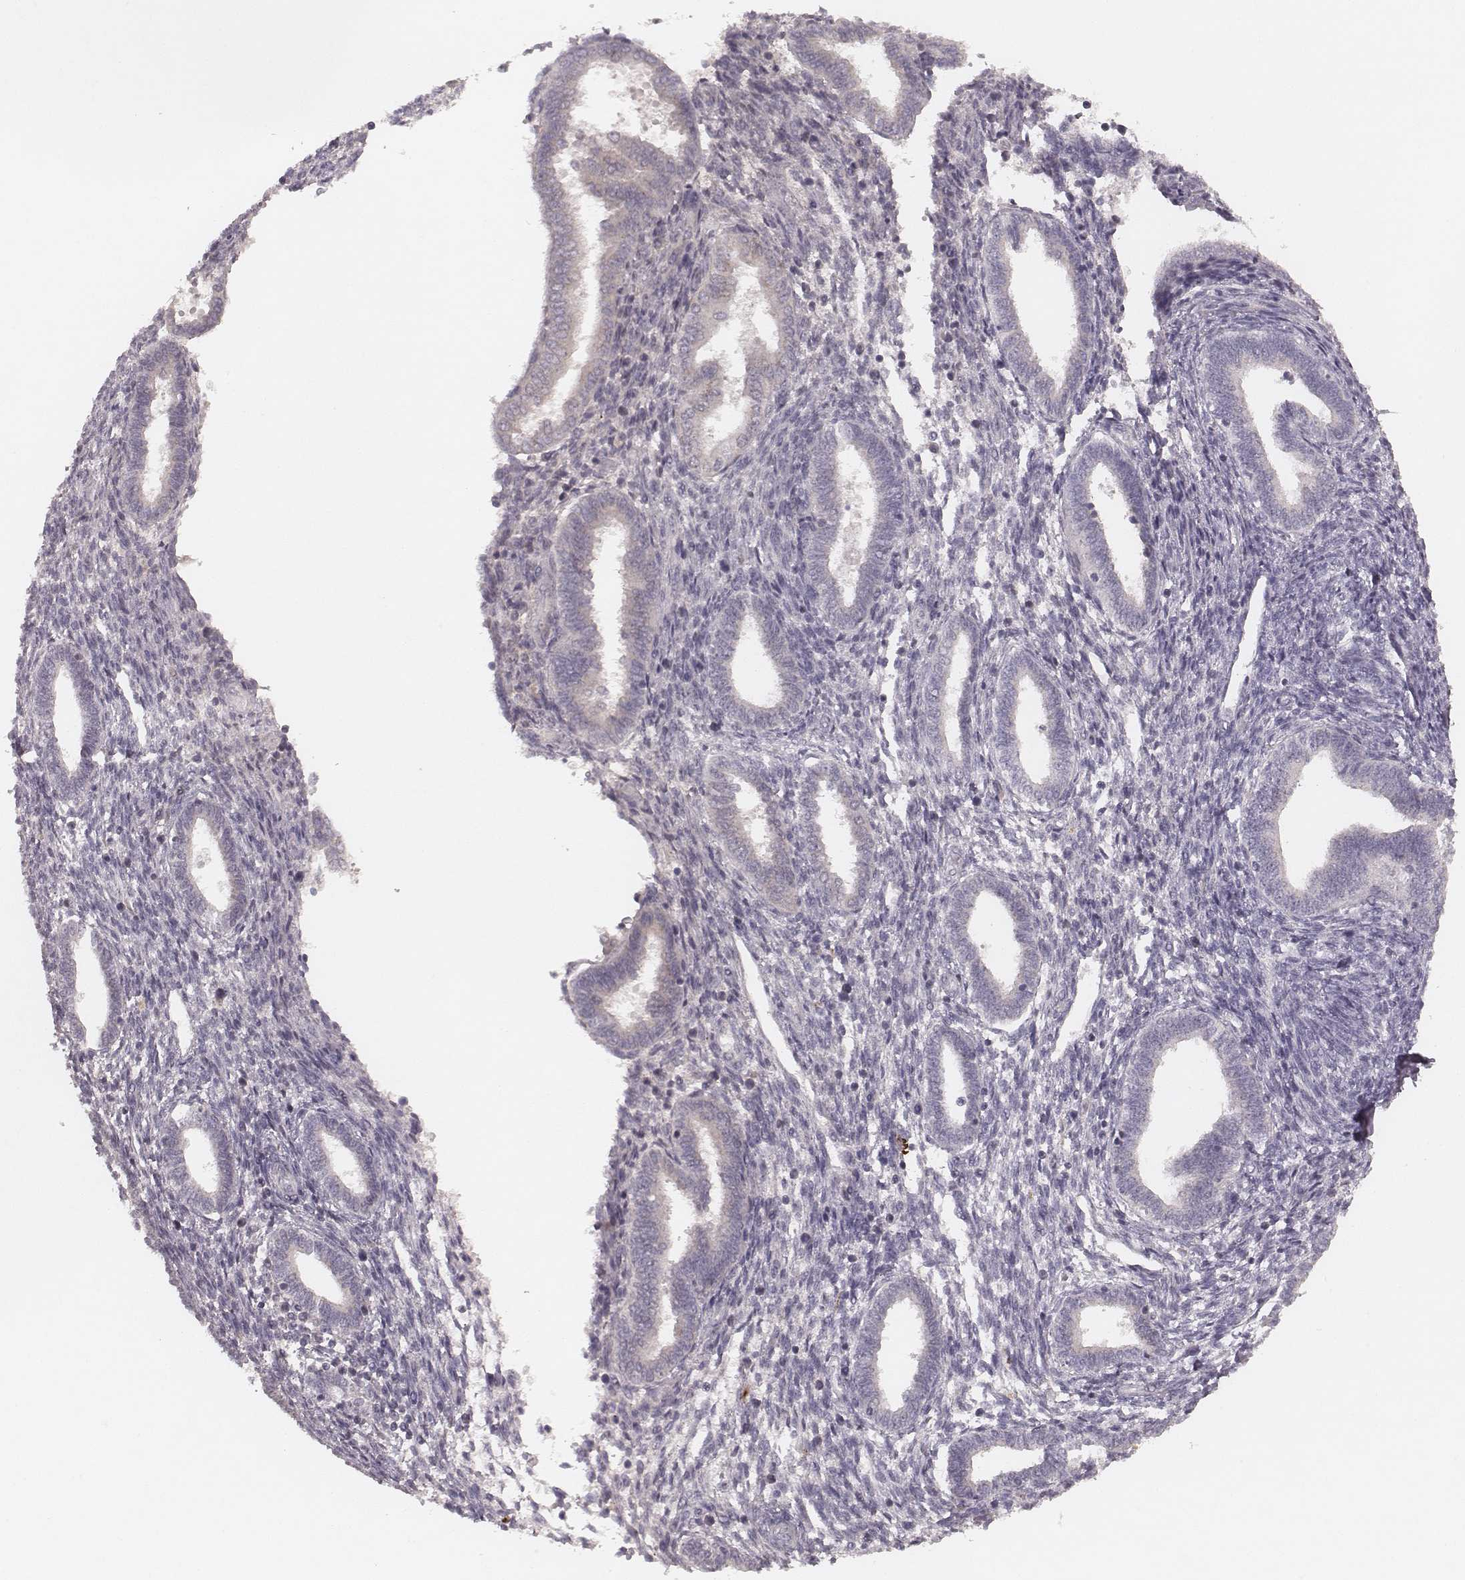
{"staining": {"intensity": "negative", "quantity": "none", "location": "none"}, "tissue": "endometrium", "cell_type": "Cells in endometrial stroma", "image_type": "normal", "snomed": [{"axis": "morphology", "description": "Normal tissue, NOS"}, {"axis": "topography", "description": "Endometrium"}], "caption": "This is a image of immunohistochemistry staining of unremarkable endometrium, which shows no staining in cells in endometrial stroma. (DAB immunohistochemistry (IHC), high magnification).", "gene": "FAM13B", "patient": {"sex": "female", "age": 42}}